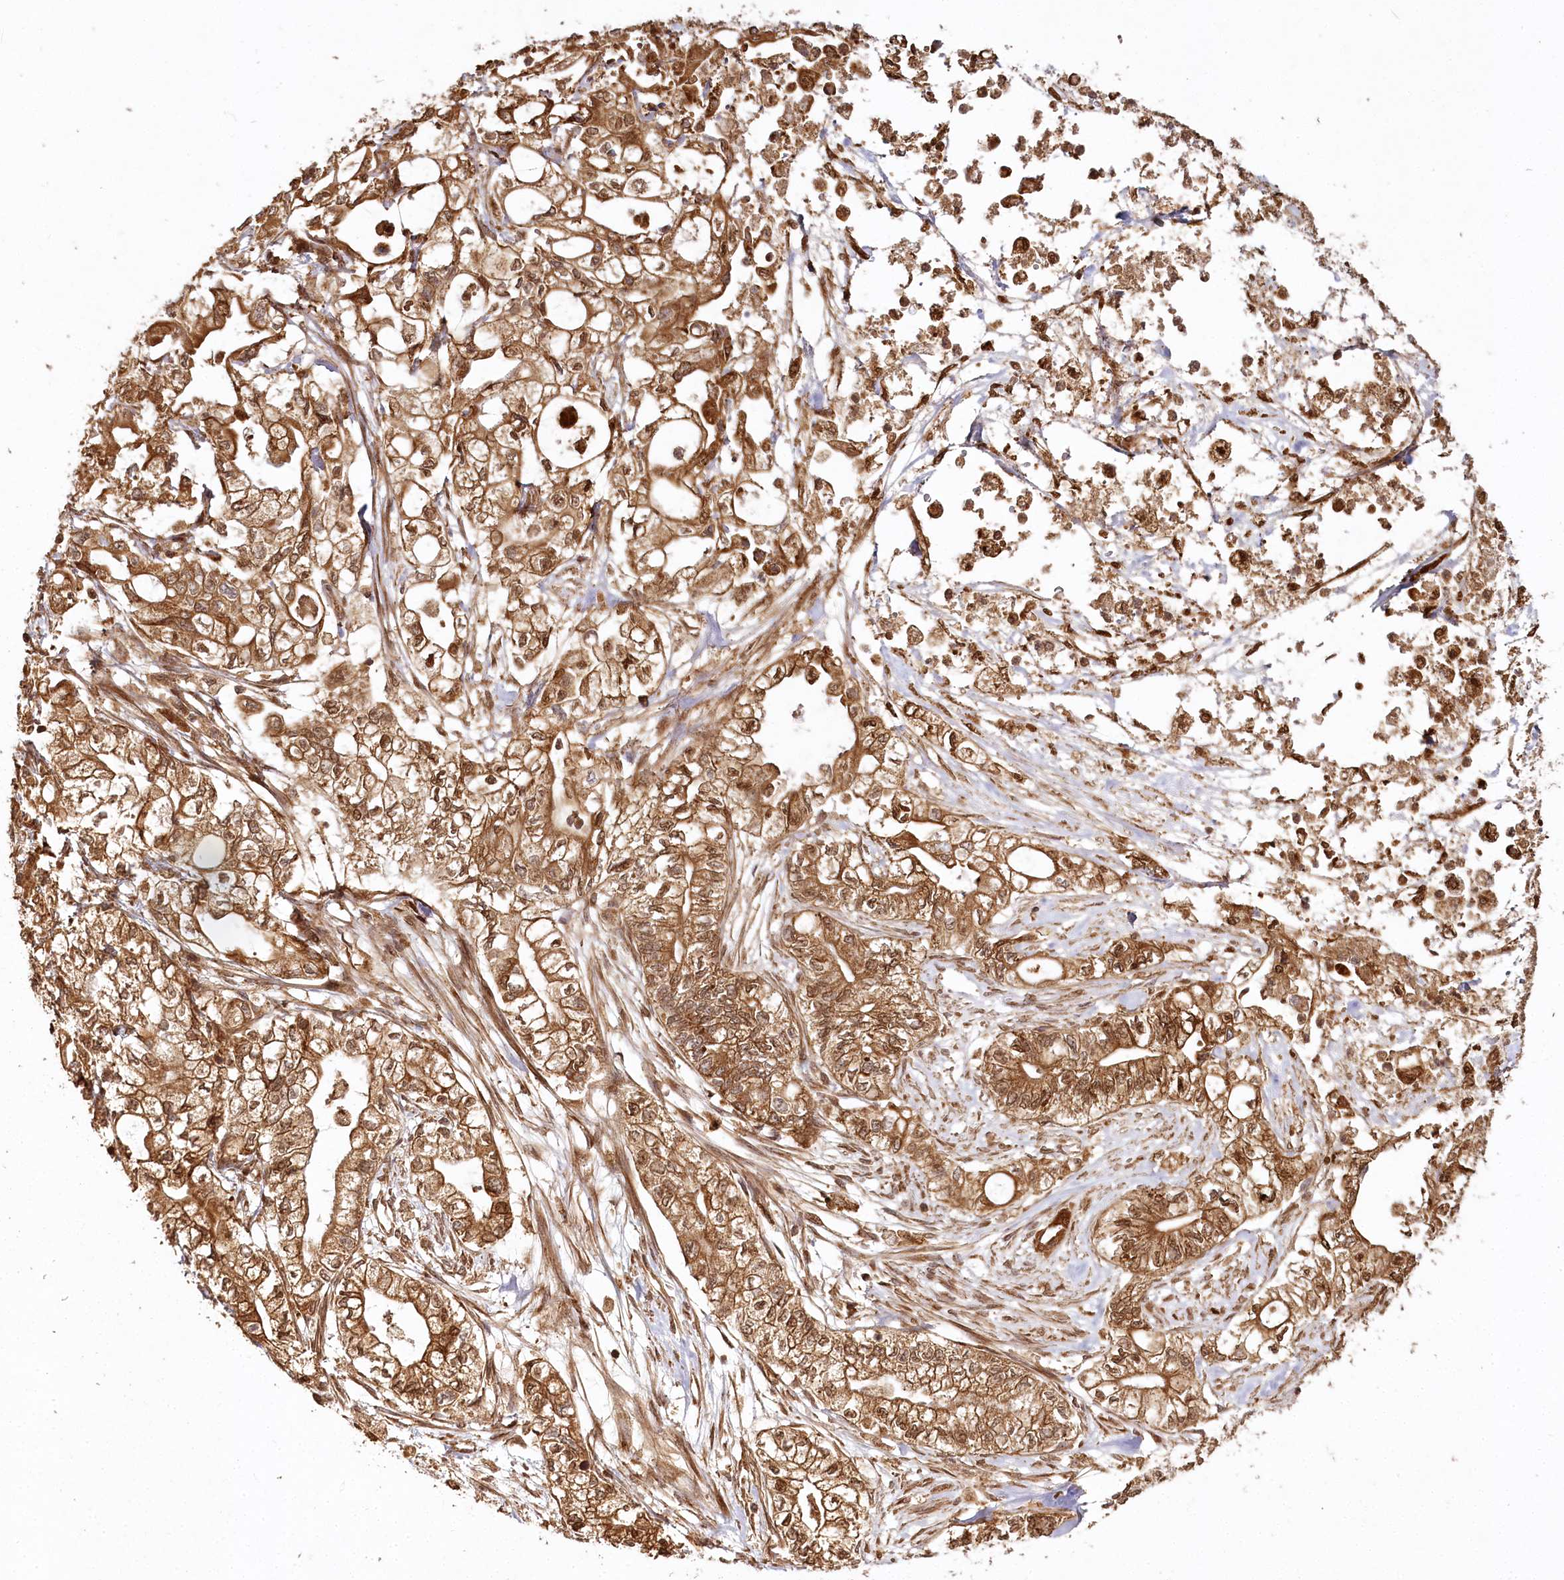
{"staining": {"intensity": "moderate", "quantity": ">75%", "location": "cytoplasmic/membranous,nuclear"}, "tissue": "pancreatic cancer", "cell_type": "Tumor cells", "image_type": "cancer", "snomed": [{"axis": "morphology", "description": "Adenocarcinoma, NOS"}, {"axis": "topography", "description": "Pancreas"}], "caption": "Pancreatic cancer stained for a protein (brown) exhibits moderate cytoplasmic/membranous and nuclear positive expression in about >75% of tumor cells.", "gene": "ULK2", "patient": {"sex": "male", "age": 79}}